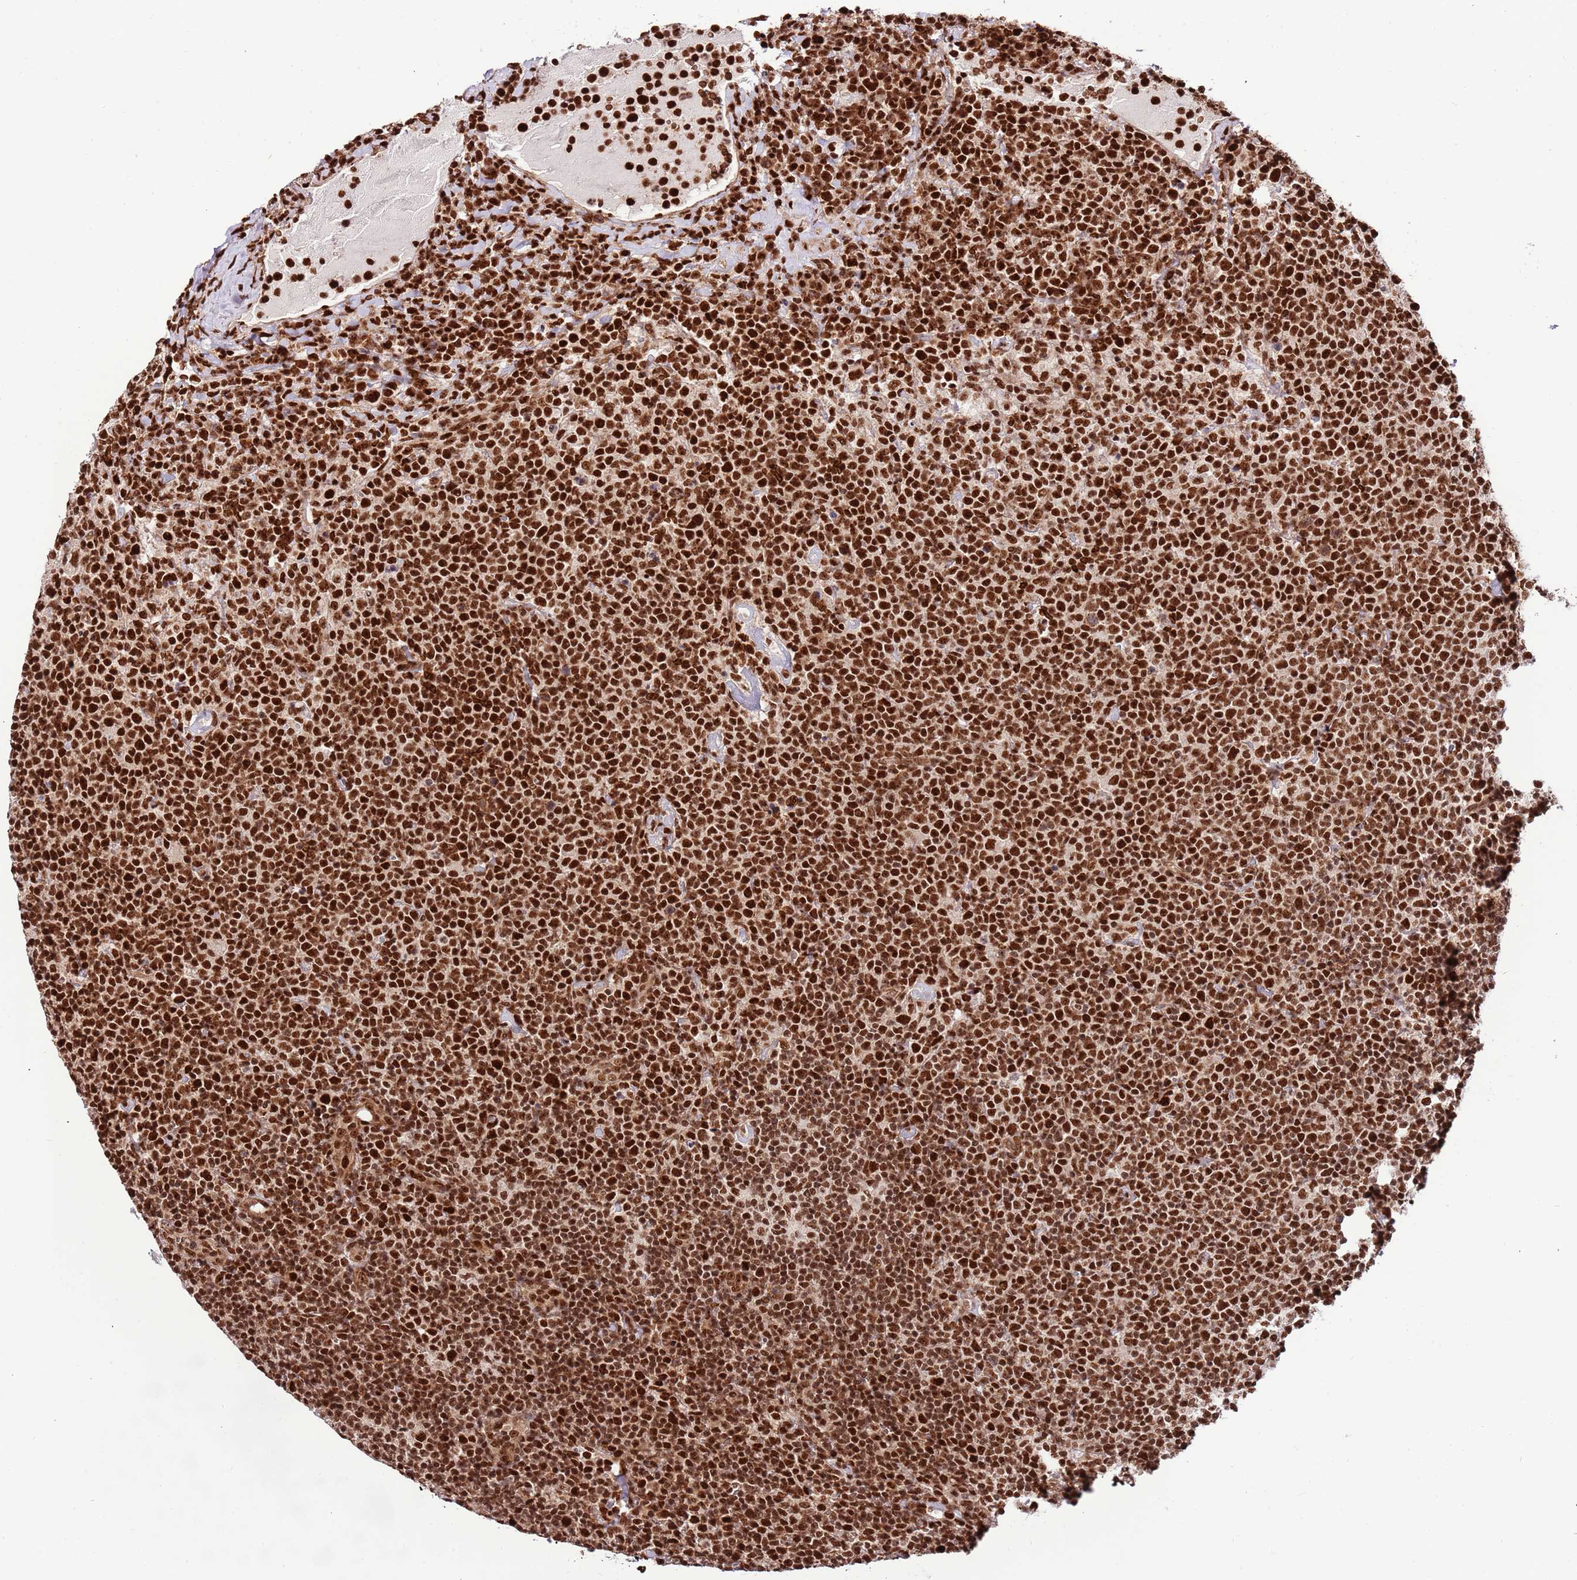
{"staining": {"intensity": "strong", "quantity": ">75%", "location": "nuclear"}, "tissue": "lymphoma", "cell_type": "Tumor cells", "image_type": "cancer", "snomed": [{"axis": "morphology", "description": "Malignant lymphoma, non-Hodgkin's type, High grade"}, {"axis": "topography", "description": "Lymph node"}], "caption": "Protein expression analysis of malignant lymphoma, non-Hodgkin's type (high-grade) reveals strong nuclear staining in approximately >75% of tumor cells.", "gene": "RIF1", "patient": {"sex": "male", "age": 61}}